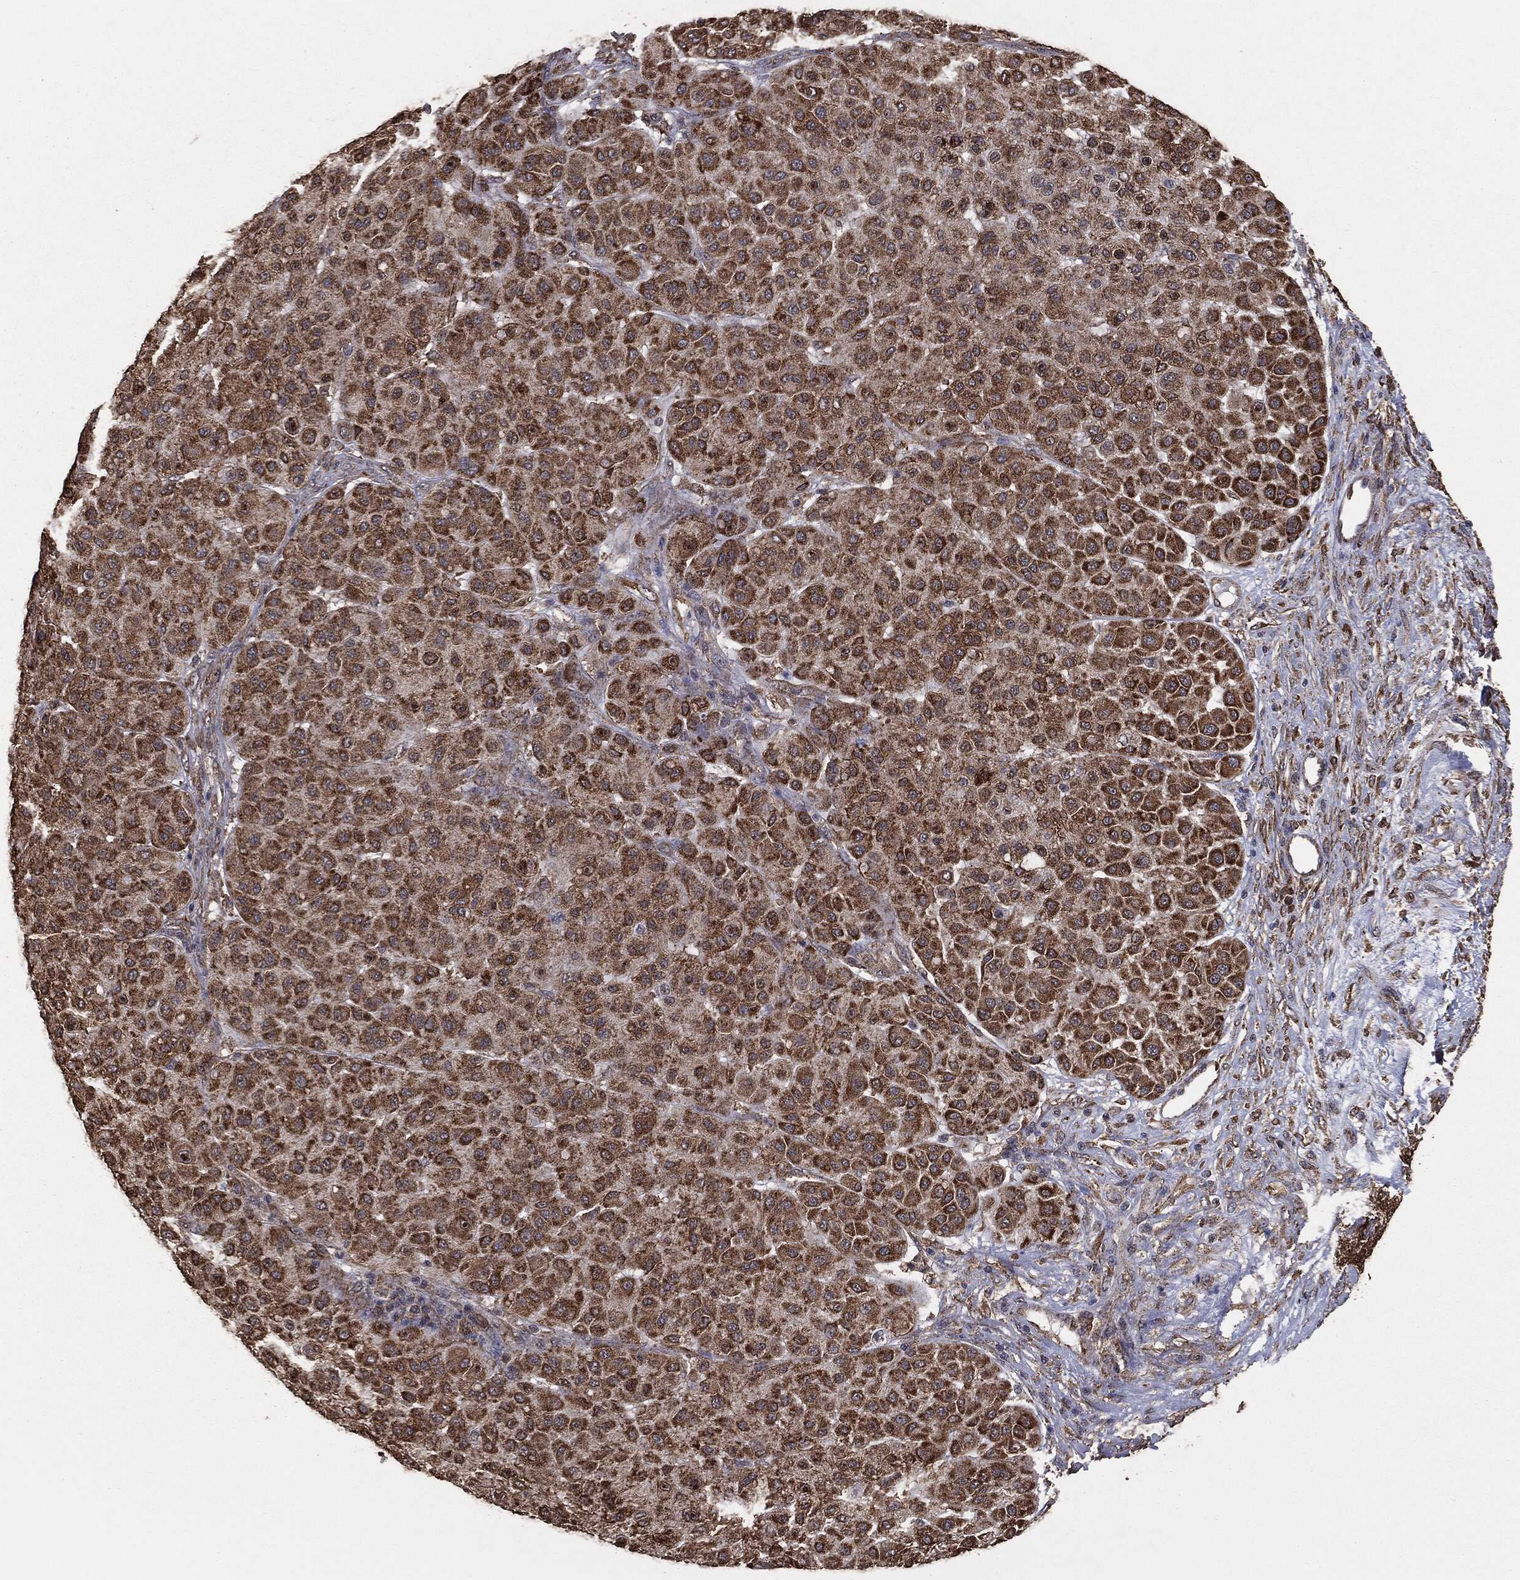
{"staining": {"intensity": "moderate", "quantity": ">75%", "location": "cytoplasmic/membranous"}, "tissue": "melanoma", "cell_type": "Tumor cells", "image_type": "cancer", "snomed": [{"axis": "morphology", "description": "Malignant melanoma, Metastatic site"}, {"axis": "topography", "description": "Smooth muscle"}], "caption": "High-power microscopy captured an immunohistochemistry (IHC) photomicrograph of malignant melanoma (metastatic site), revealing moderate cytoplasmic/membranous positivity in about >75% of tumor cells. The protein is shown in brown color, while the nuclei are stained blue.", "gene": "MTOR", "patient": {"sex": "male", "age": 41}}